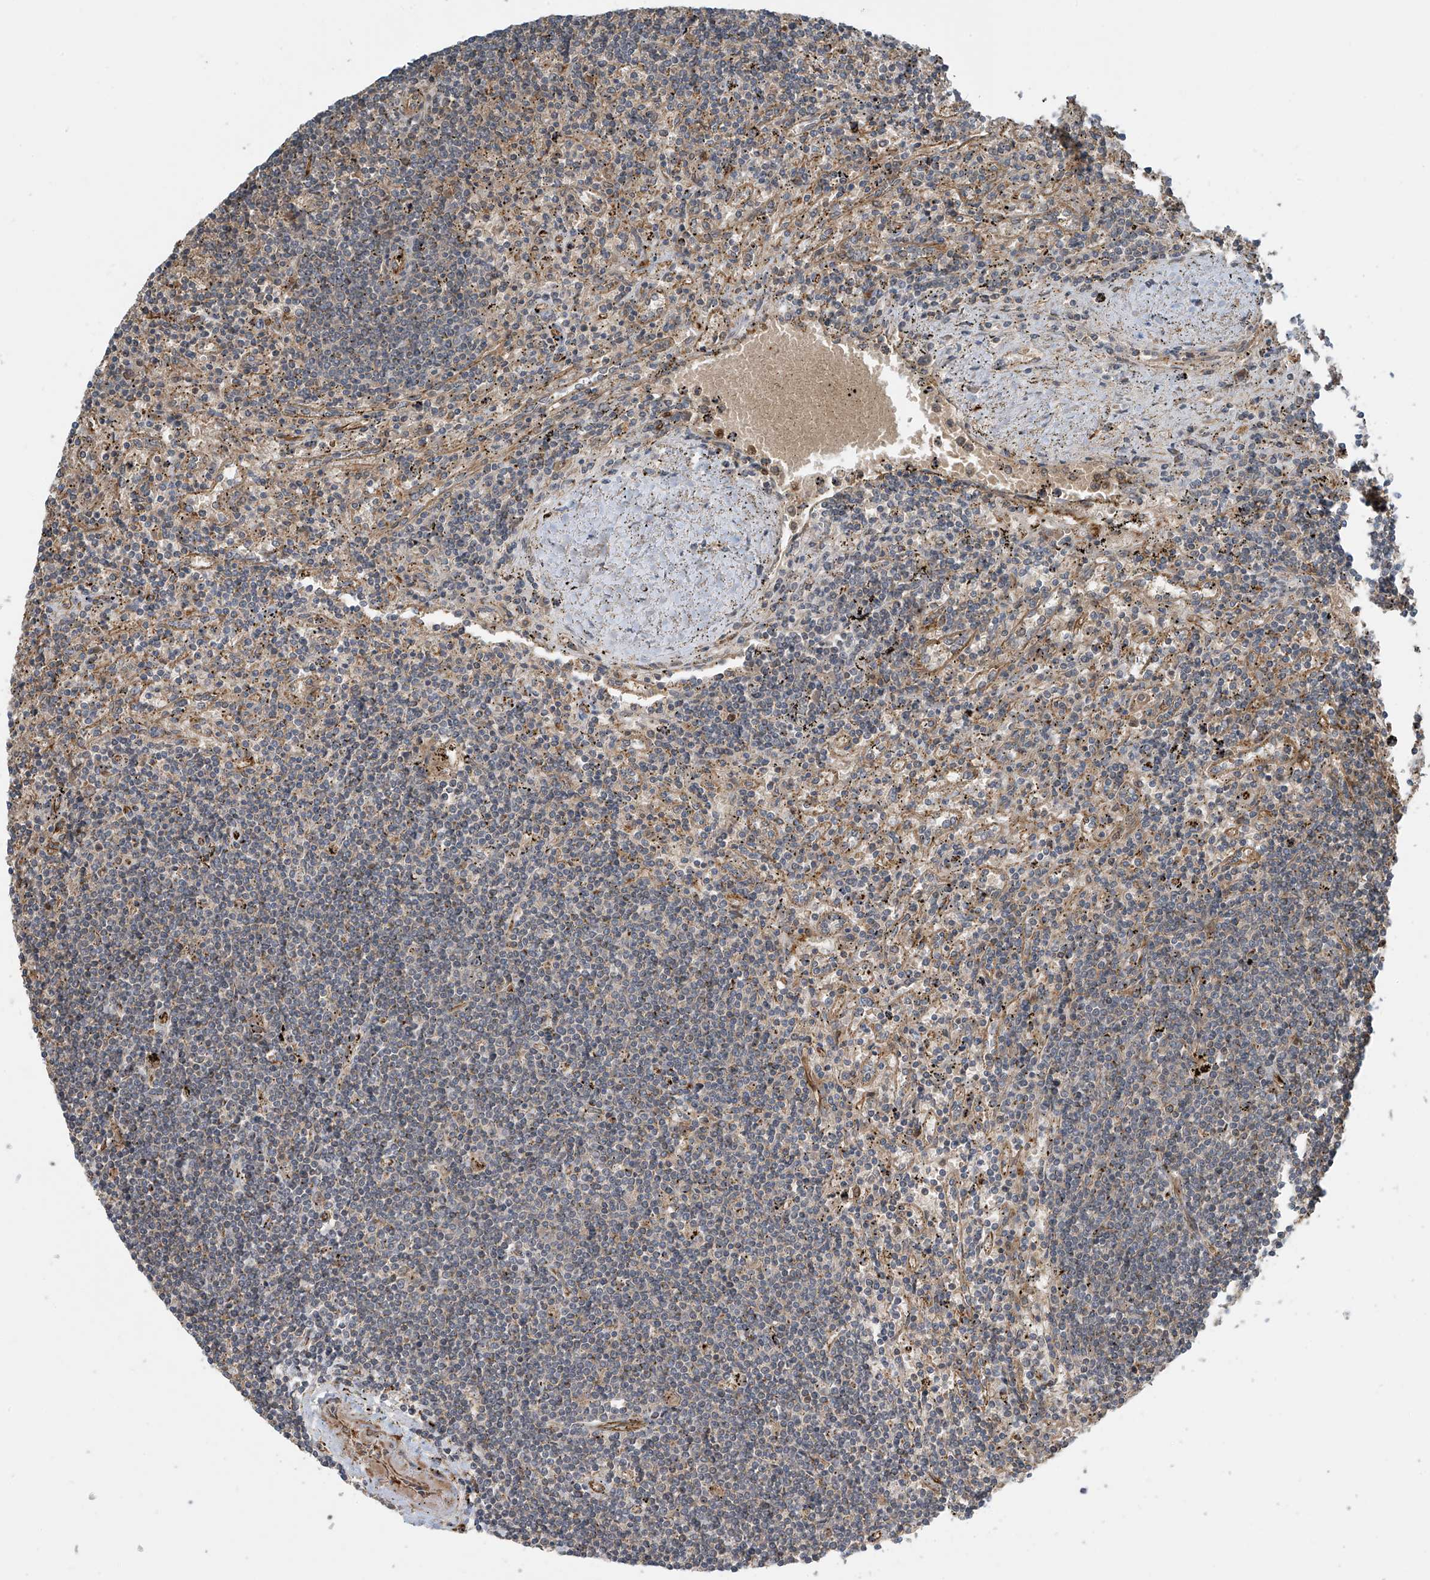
{"staining": {"intensity": "negative", "quantity": "none", "location": "none"}, "tissue": "lymphoma", "cell_type": "Tumor cells", "image_type": "cancer", "snomed": [{"axis": "morphology", "description": "Malignant lymphoma, non-Hodgkin's type, Low grade"}, {"axis": "topography", "description": "Spleen"}], "caption": "The micrograph reveals no staining of tumor cells in lymphoma.", "gene": "SH3BGRL3", "patient": {"sex": "male", "age": 76}}